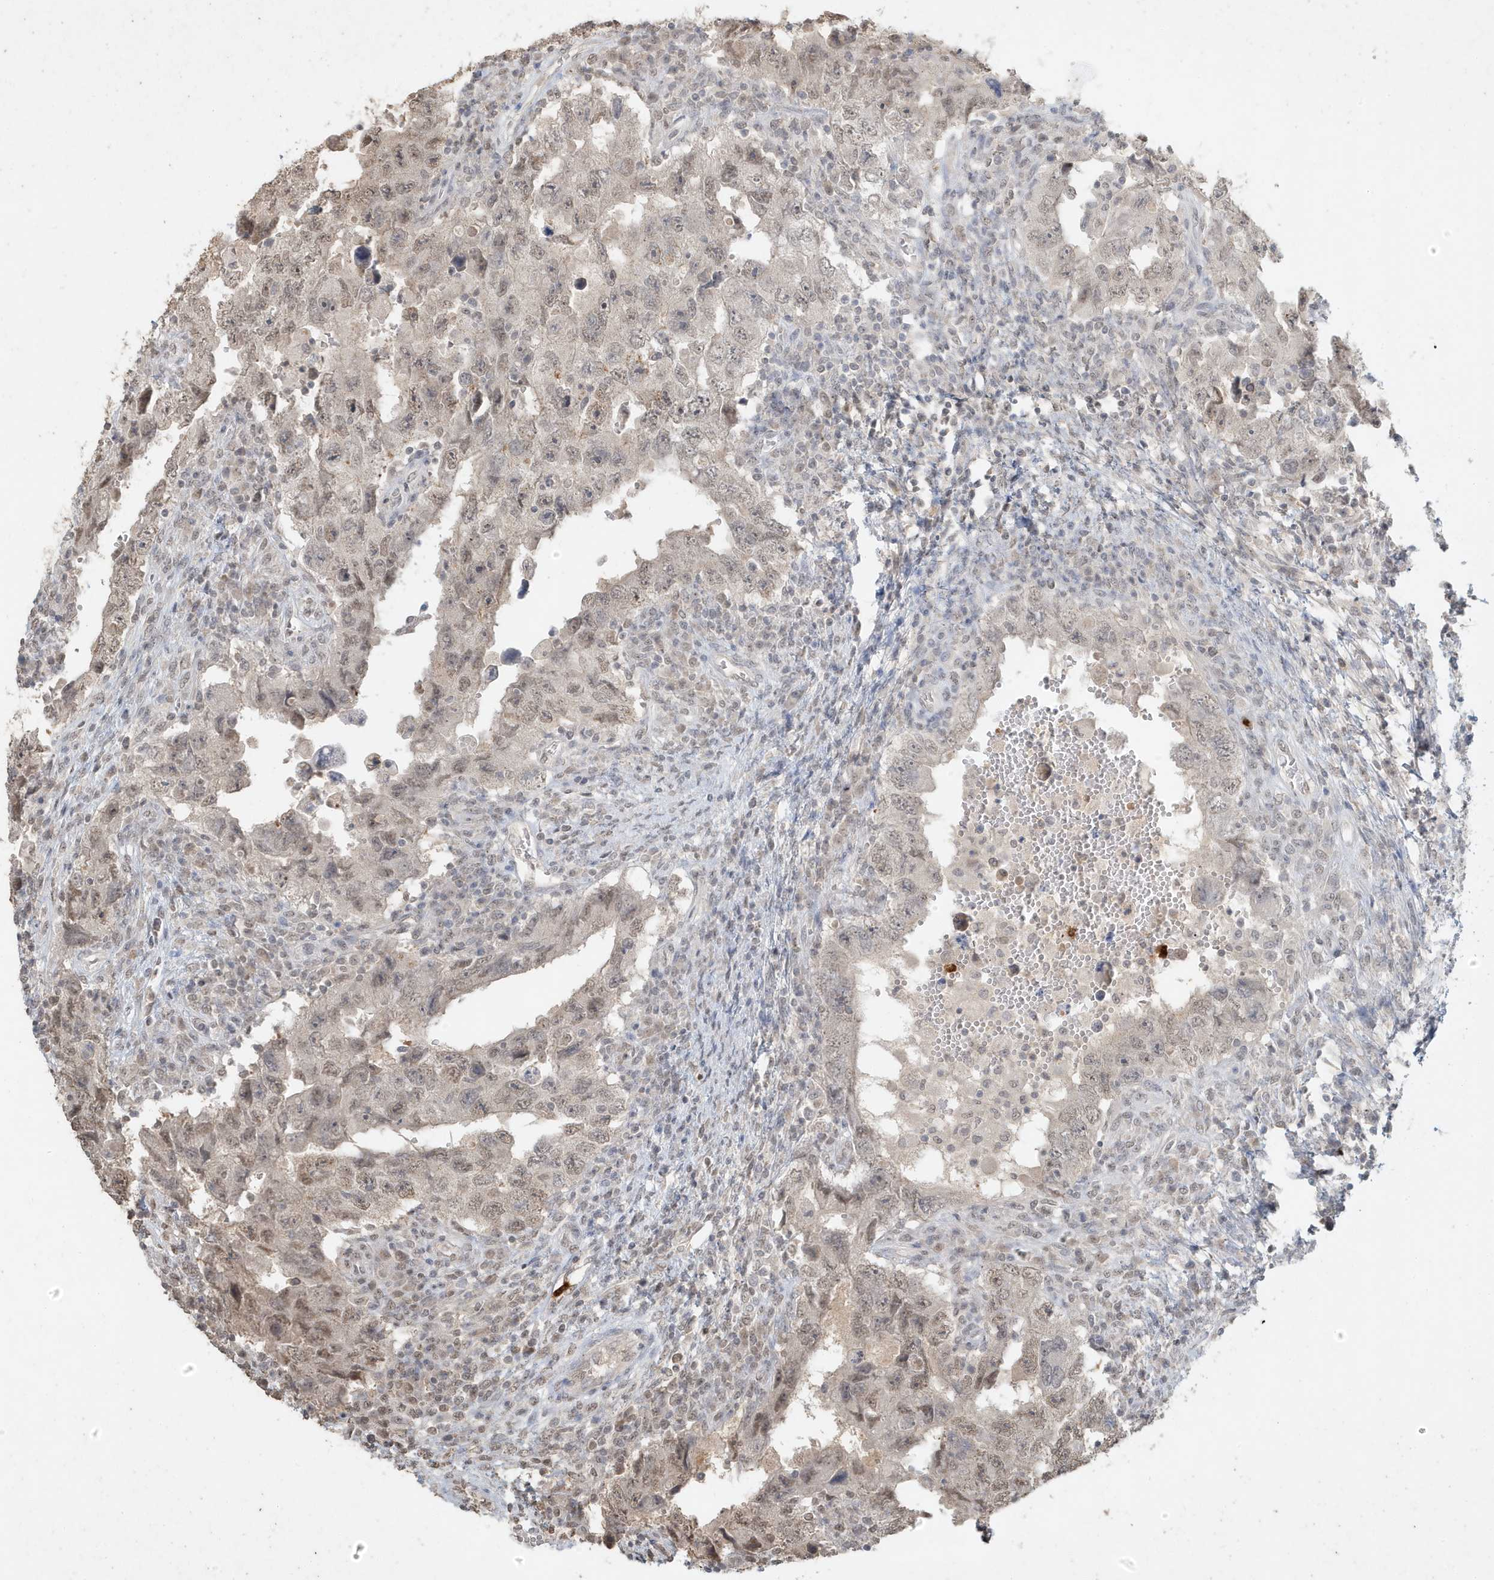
{"staining": {"intensity": "weak", "quantity": ">75%", "location": "nuclear"}, "tissue": "testis cancer", "cell_type": "Tumor cells", "image_type": "cancer", "snomed": [{"axis": "morphology", "description": "Carcinoma, Embryonal, NOS"}, {"axis": "topography", "description": "Testis"}], "caption": "Protein staining of testis cancer (embryonal carcinoma) tissue demonstrates weak nuclear expression in about >75% of tumor cells.", "gene": "DEFA1", "patient": {"sex": "male", "age": 26}}